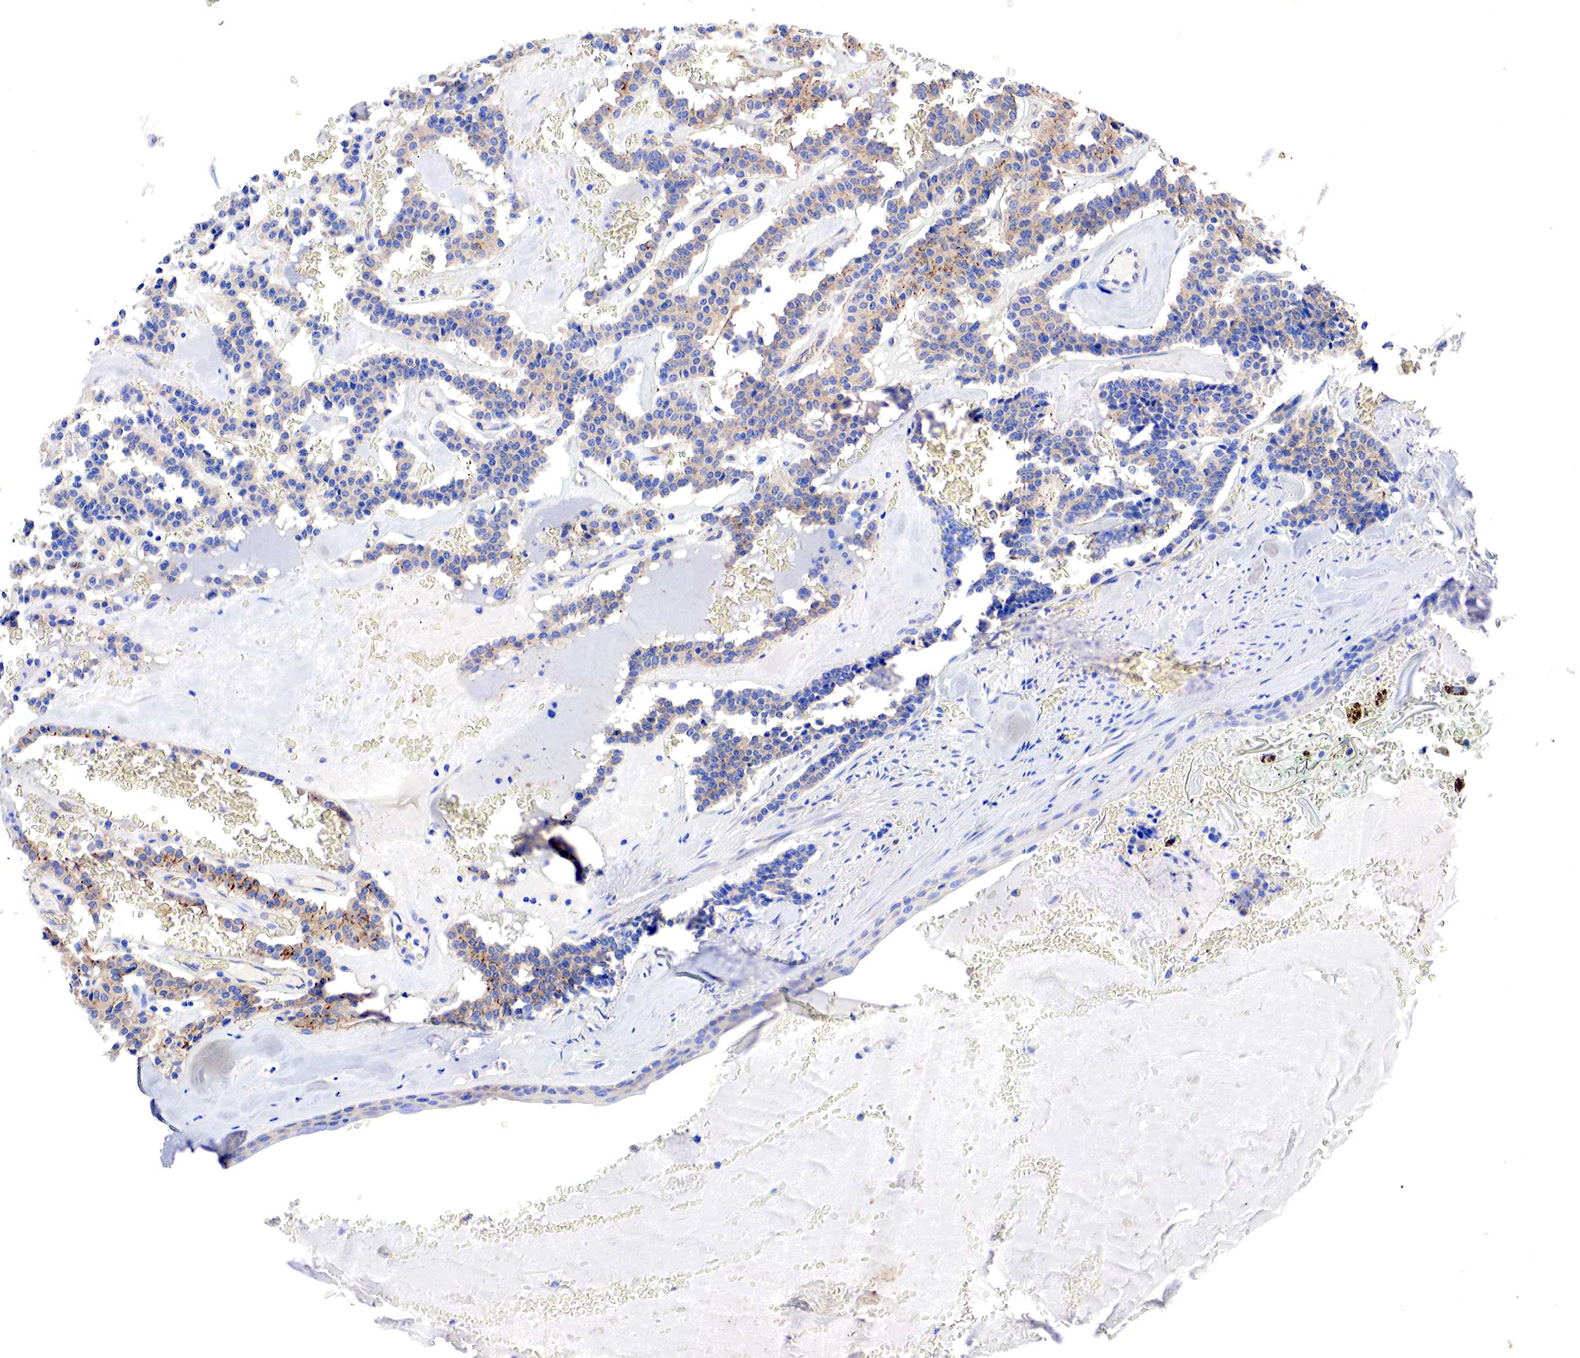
{"staining": {"intensity": "moderate", "quantity": ">75%", "location": "cytoplasmic/membranous"}, "tissue": "carcinoid", "cell_type": "Tumor cells", "image_type": "cancer", "snomed": [{"axis": "morphology", "description": "Carcinoid, malignant, NOS"}, {"axis": "topography", "description": "Bronchus"}], "caption": "Protein analysis of carcinoid tissue reveals moderate cytoplasmic/membranous staining in about >75% of tumor cells.", "gene": "RDX", "patient": {"sex": "male", "age": 55}}